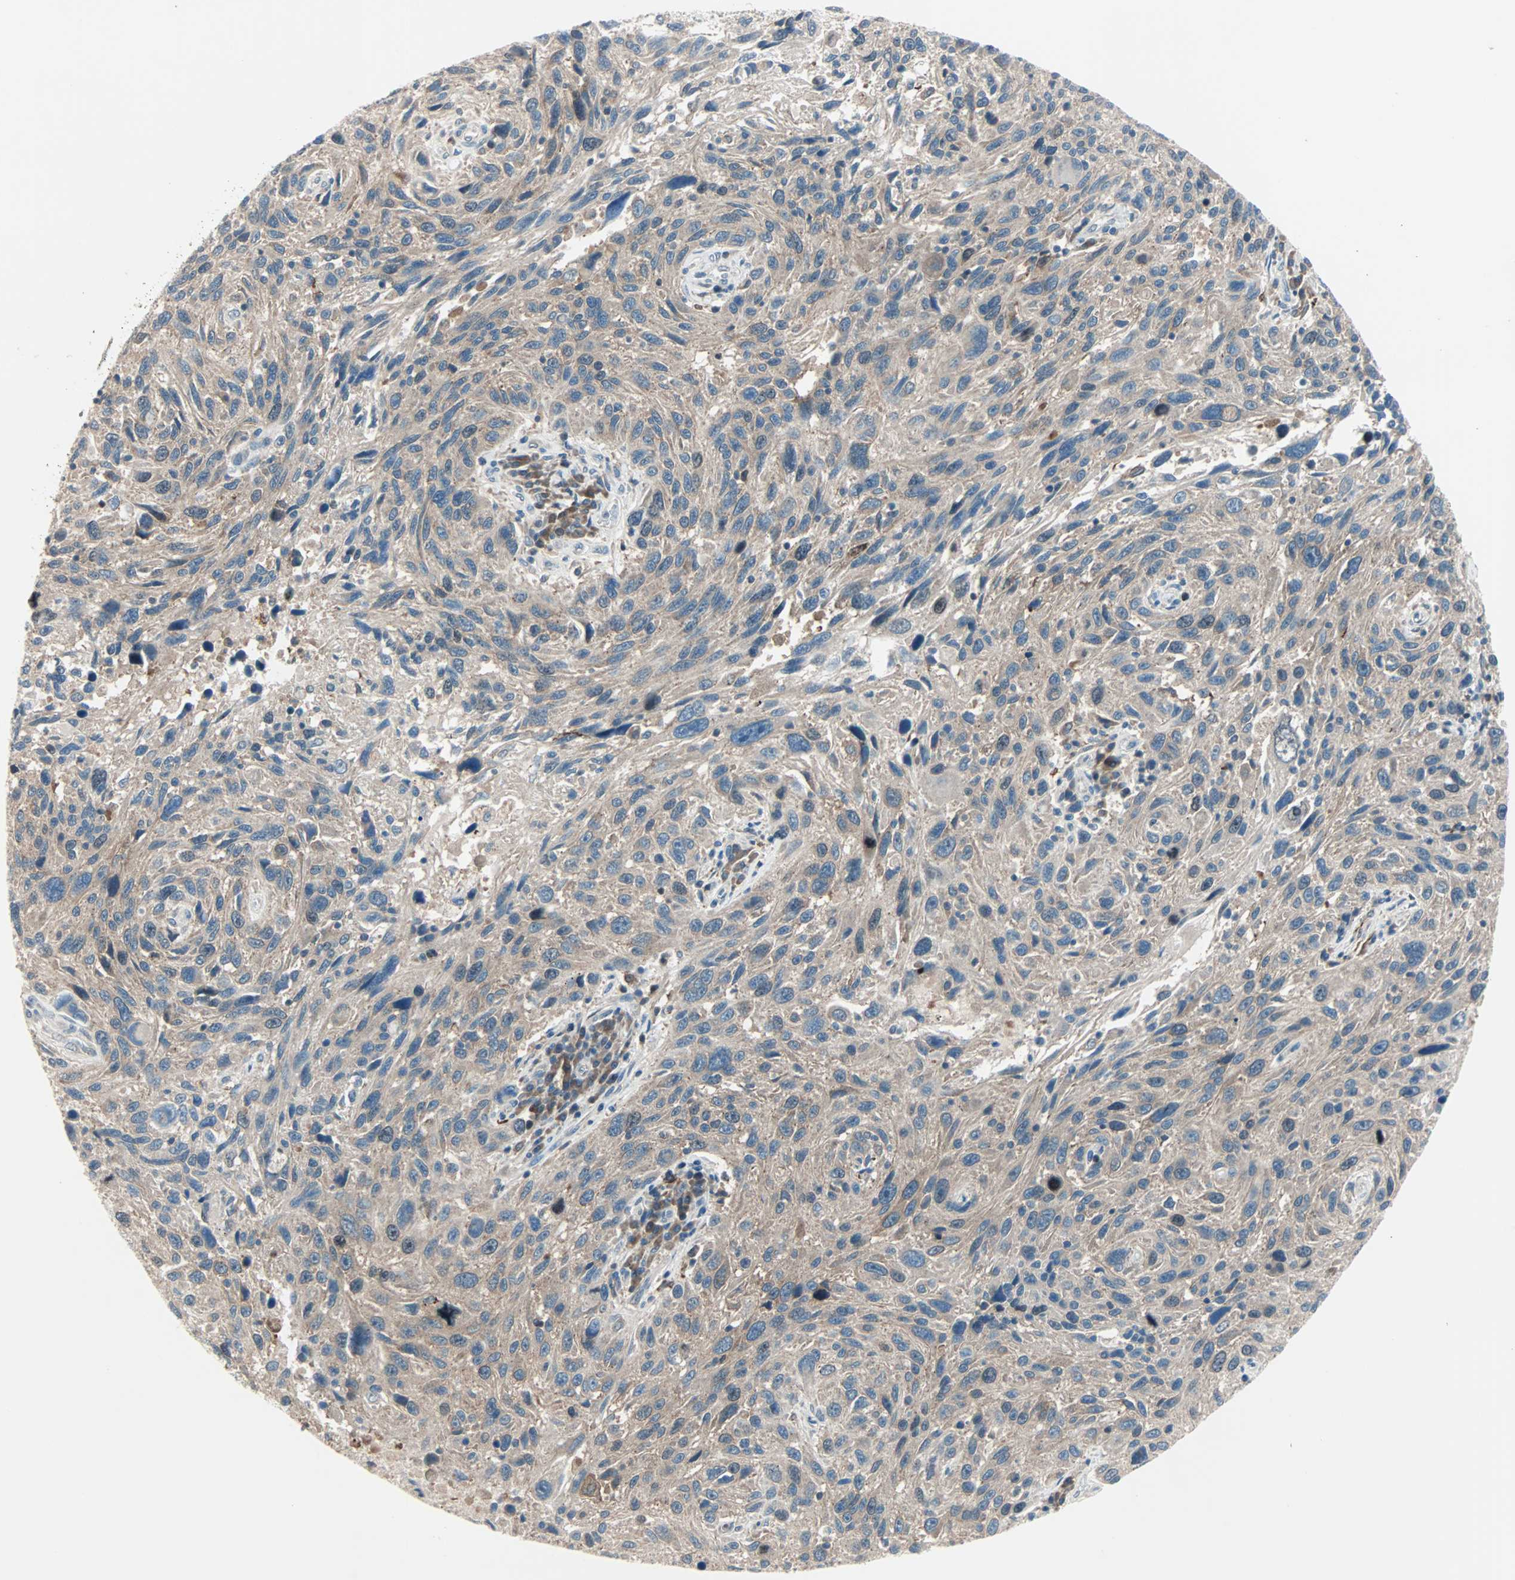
{"staining": {"intensity": "weak", "quantity": ">75%", "location": "cytoplasmic/membranous"}, "tissue": "melanoma", "cell_type": "Tumor cells", "image_type": "cancer", "snomed": [{"axis": "morphology", "description": "Malignant melanoma, NOS"}, {"axis": "topography", "description": "Skin"}], "caption": "Weak cytoplasmic/membranous expression is appreciated in about >75% of tumor cells in melanoma.", "gene": "SMIM8", "patient": {"sex": "male", "age": 53}}